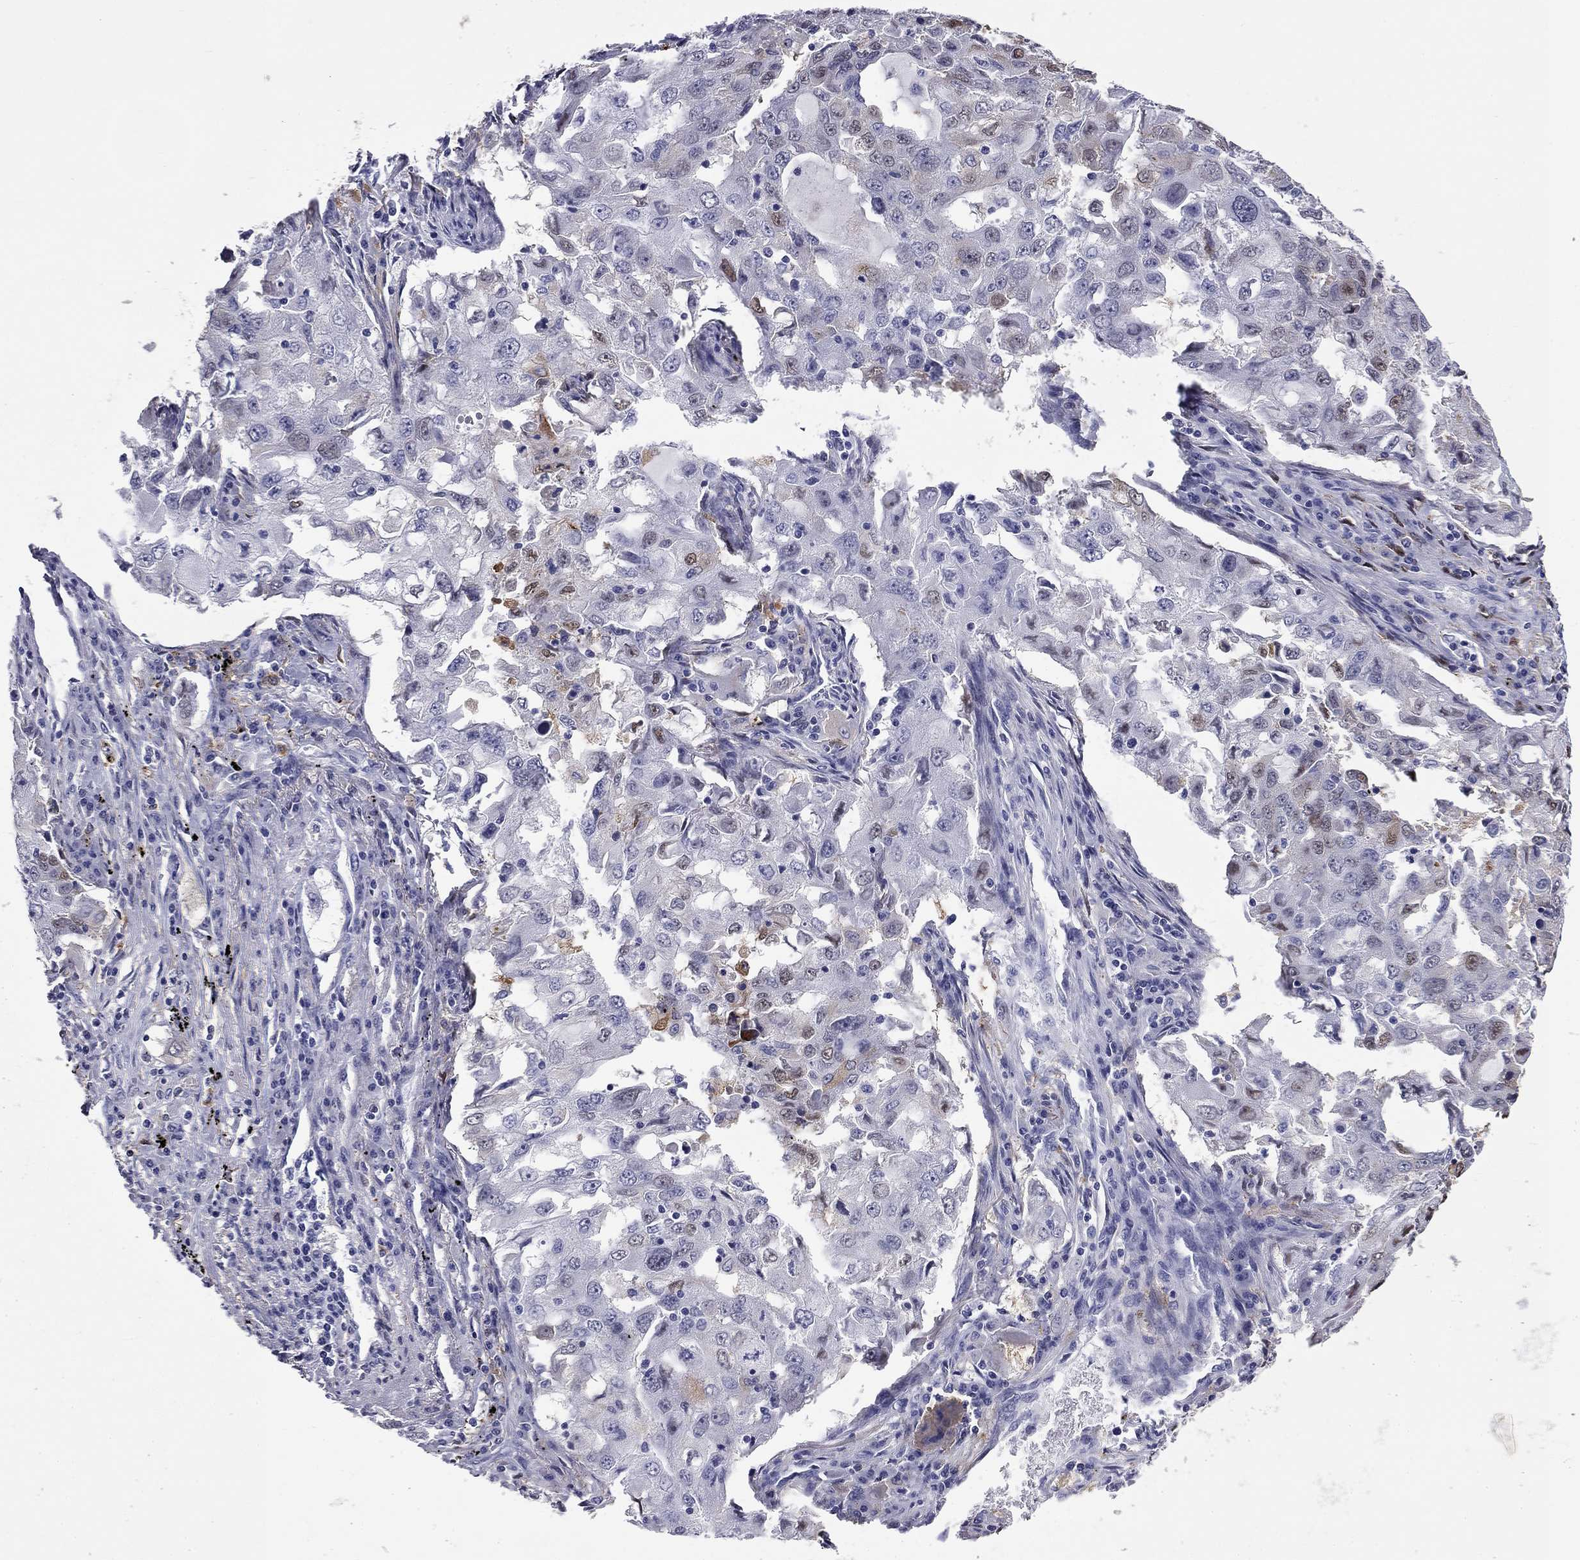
{"staining": {"intensity": "negative", "quantity": "none", "location": "none"}, "tissue": "lung cancer", "cell_type": "Tumor cells", "image_type": "cancer", "snomed": [{"axis": "morphology", "description": "Adenocarcinoma, NOS"}, {"axis": "topography", "description": "Lung"}], "caption": "Lung adenocarcinoma stained for a protein using immunohistochemistry displays no positivity tumor cells.", "gene": "BCL2L14", "patient": {"sex": "female", "age": 61}}